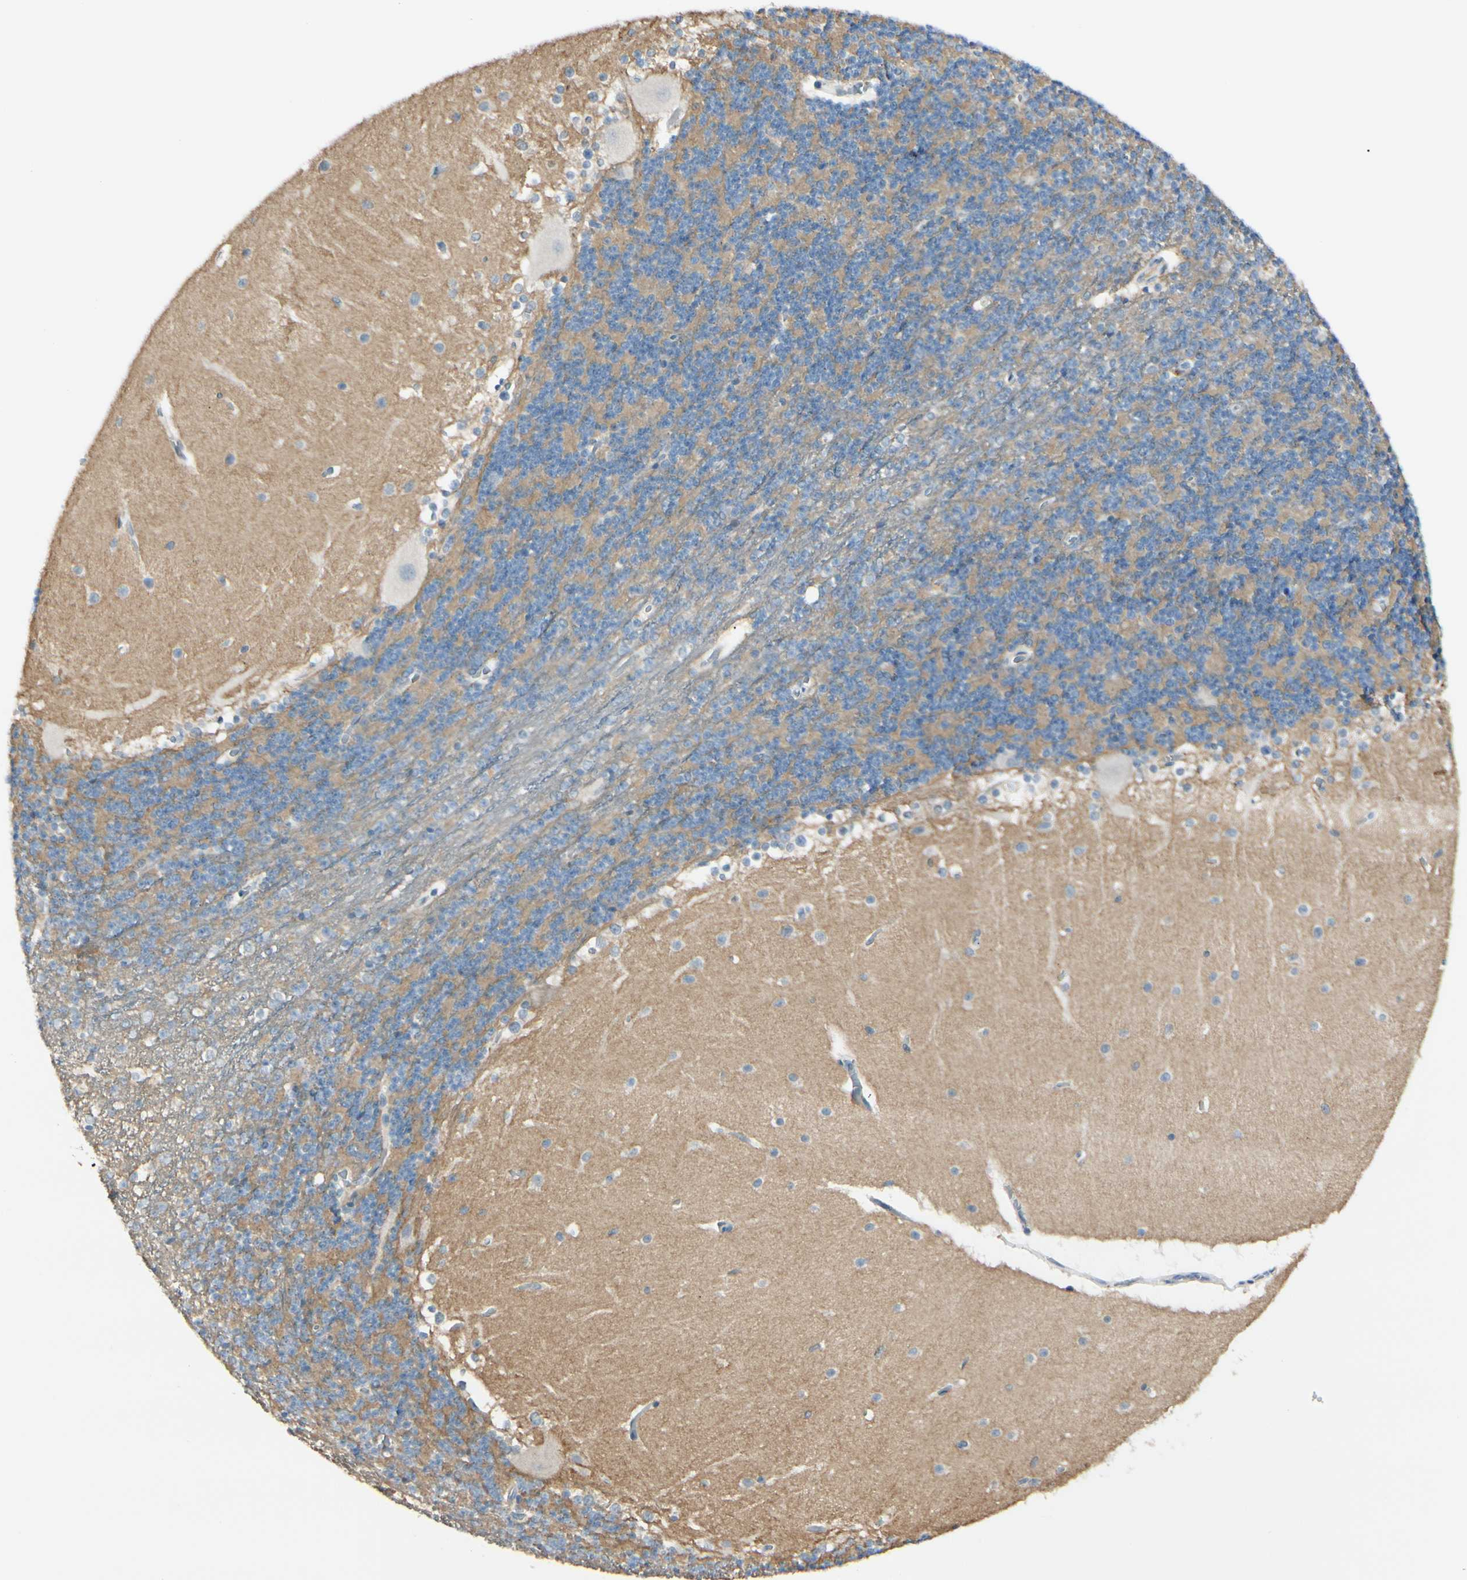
{"staining": {"intensity": "negative", "quantity": "none", "location": "none"}, "tissue": "cerebellum", "cell_type": "Cells in granular layer", "image_type": "normal", "snomed": [{"axis": "morphology", "description": "Normal tissue, NOS"}, {"axis": "topography", "description": "Cerebellum"}], "caption": "Micrograph shows no protein expression in cells in granular layer of normal cerebellum.", "gene": "PTTG1", "patient": {"sex": "female", "age": 19}}